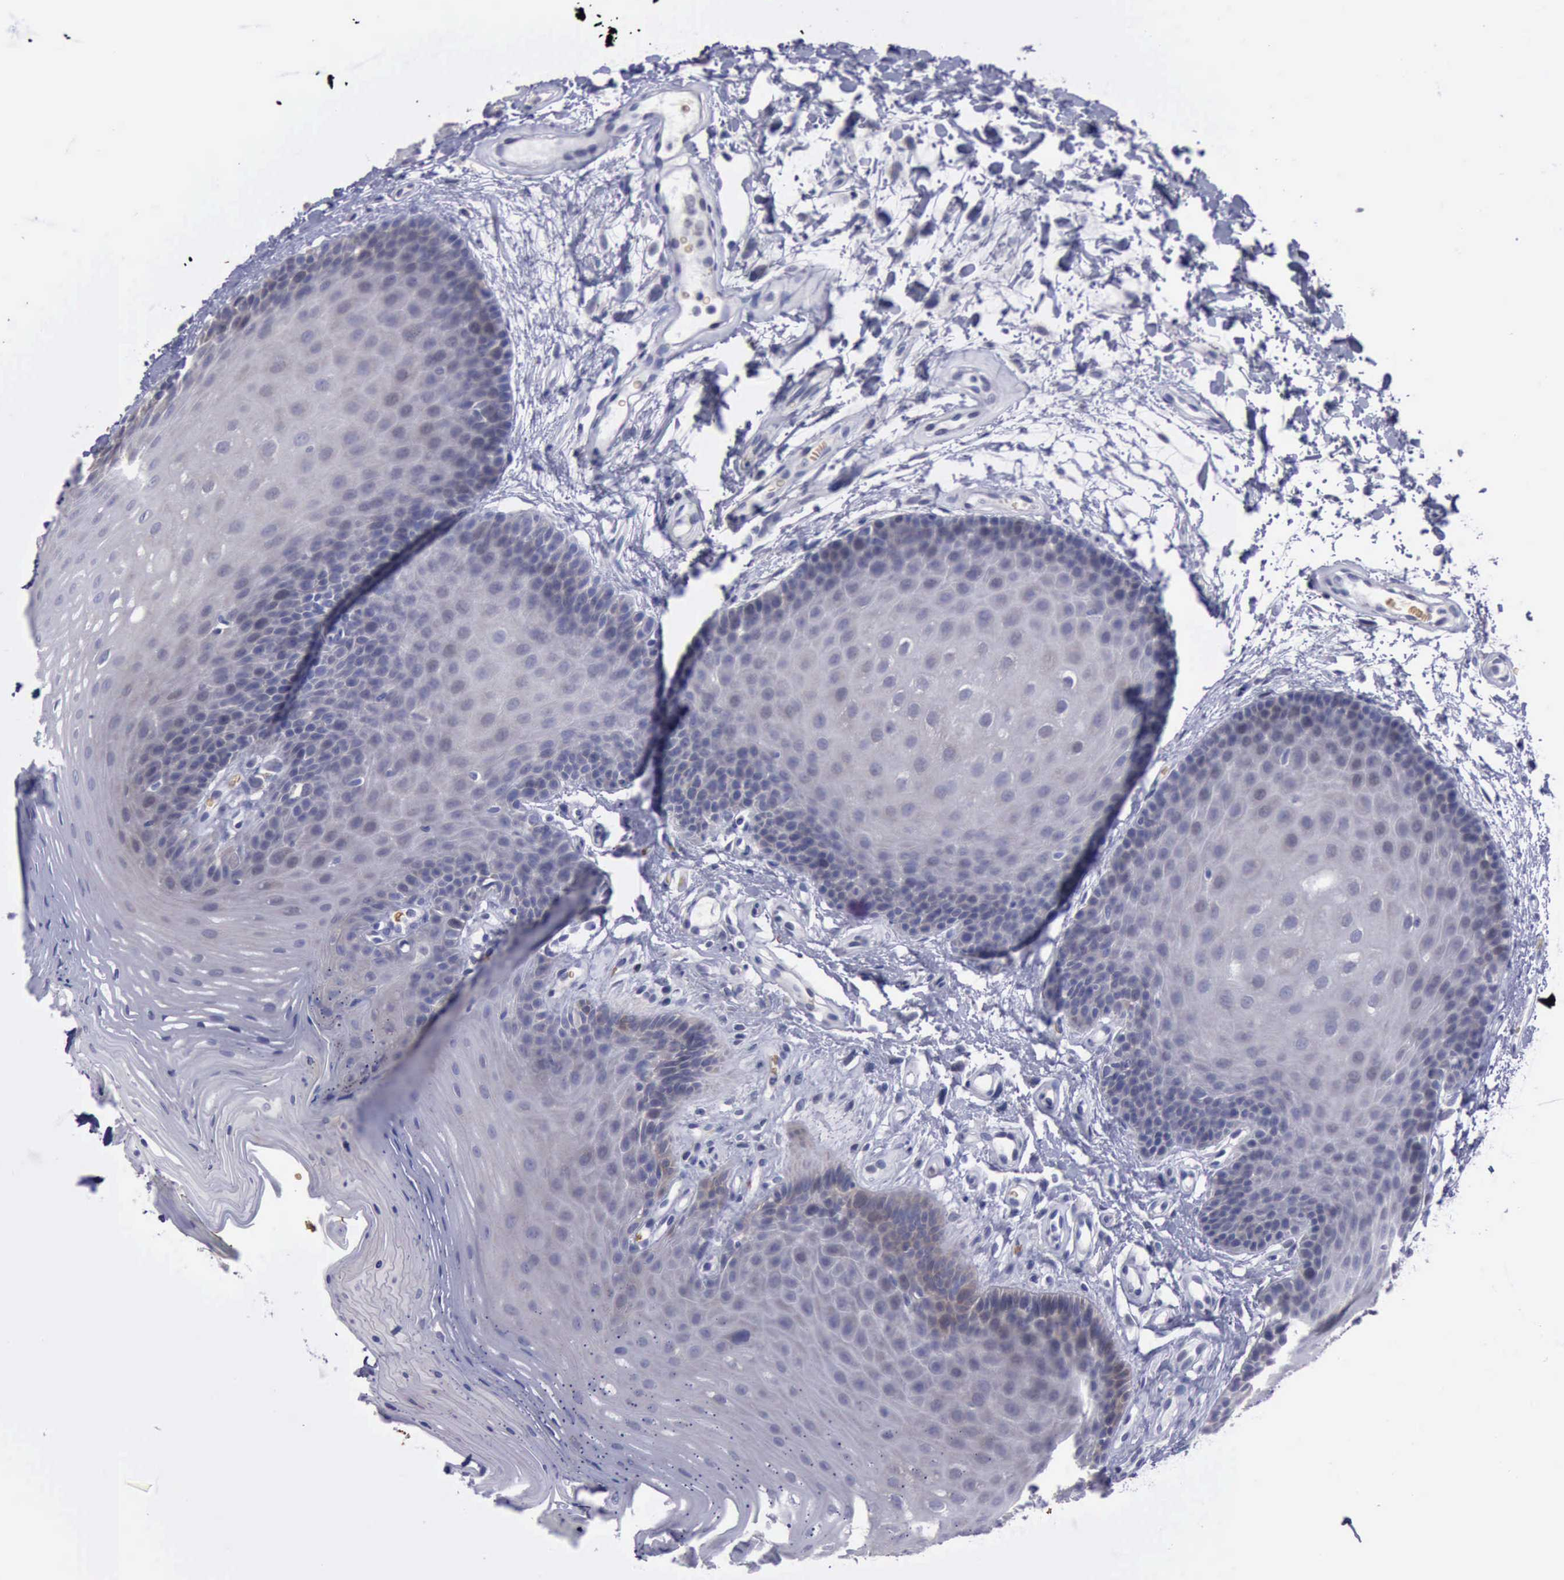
{"staining": {"intensity": "negative", "quantity": "none", "location": "none"}, "tissue": "oral mucosa", "cell_type": "Squamous epithelial cells", "image_type": "normal", "snomed": [{"axis": "morphology", "description": "Normal tissue, NOS"}, {"axis": "topography", "description": "Oral tissue"}], "caption": "There is no significant positivity in squamous epithelial cells of oral mucosa. (DAB immunohistochemistry (IHC) visualized using brightfield microscopy, high magnification).", "gene": "CEP128", "patient": {"sex": "male", "age": 62}}